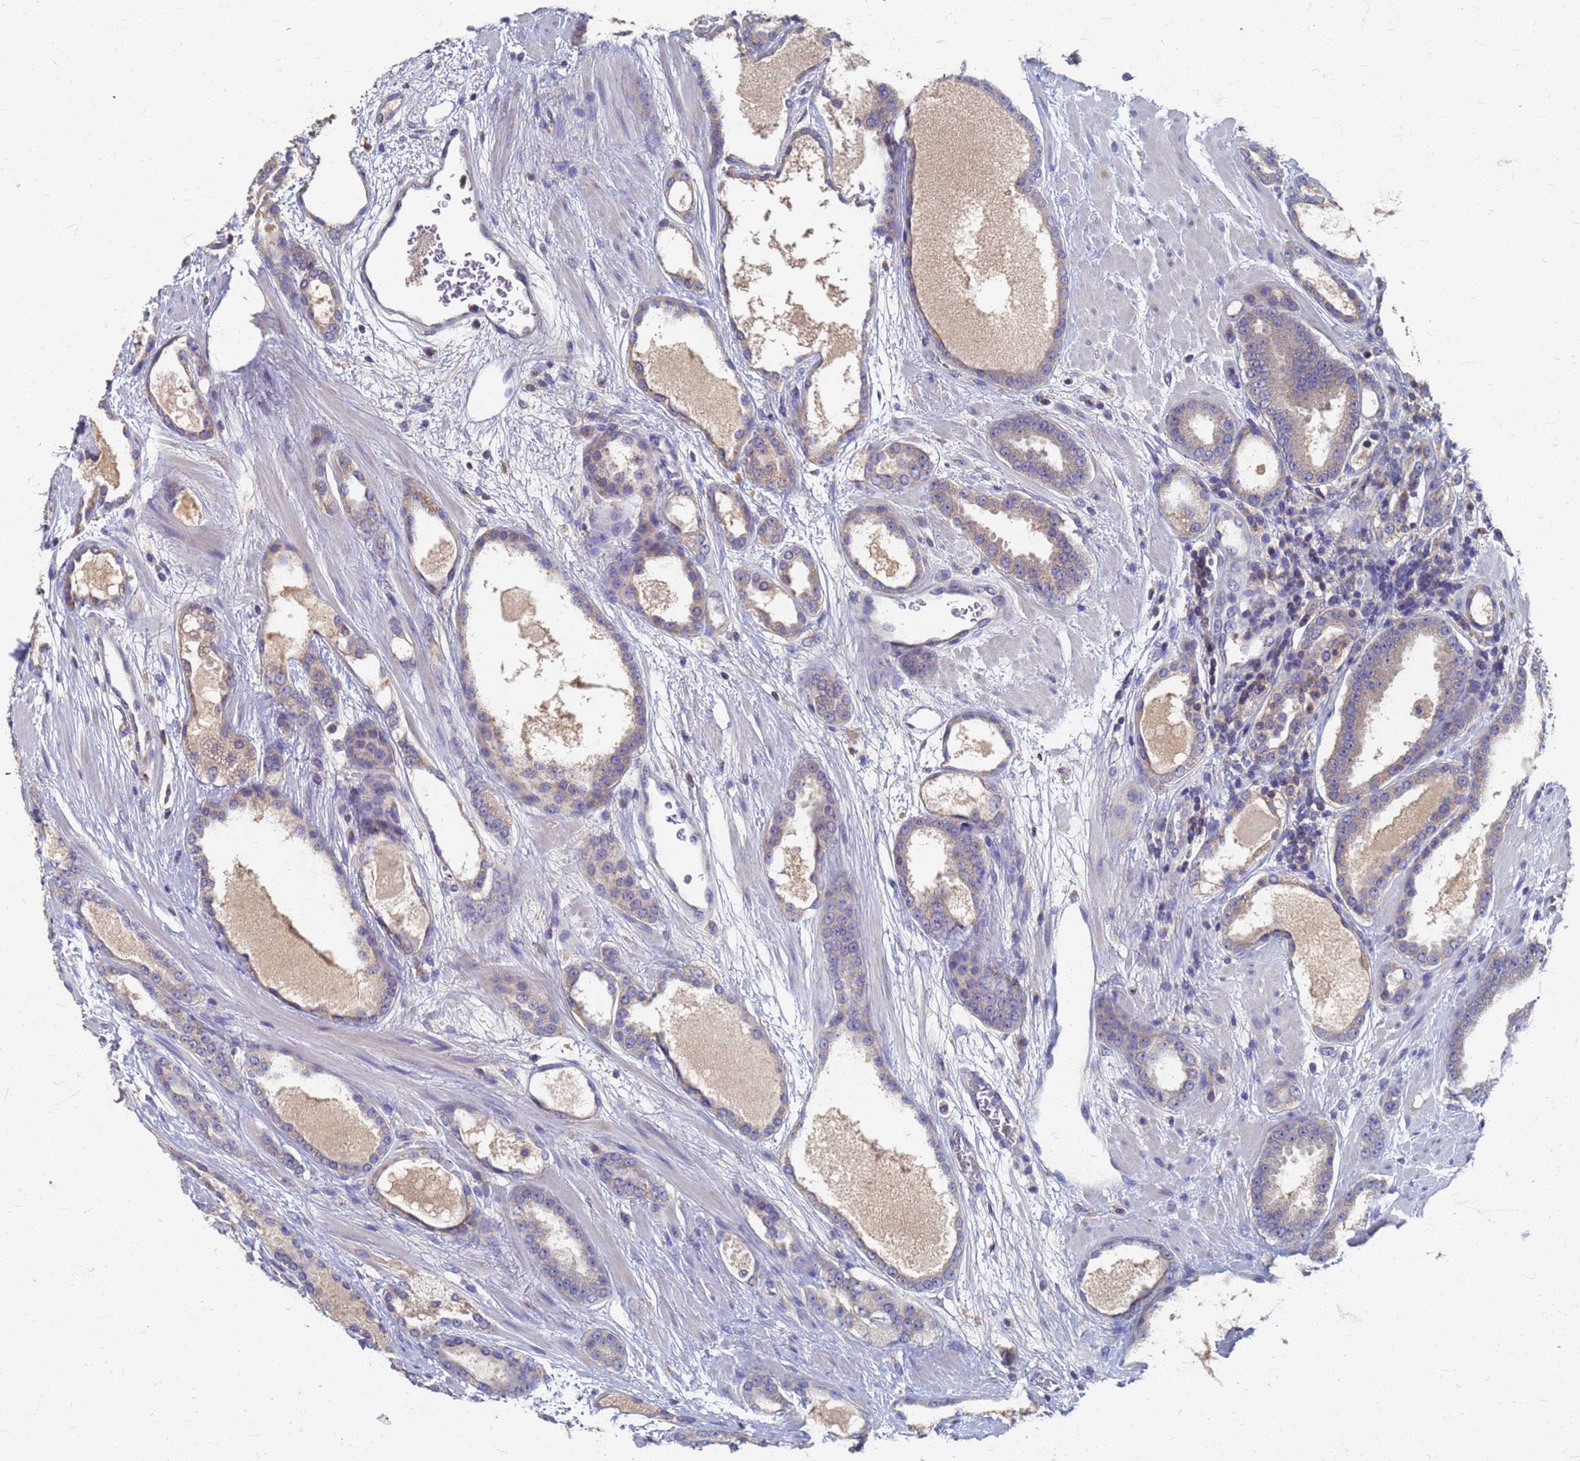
{"staining": {"intensity": "negative", "quantity": "none", "location": "none"}, "tissue": "prostate cancer", "cell_type": "Tumor cells", "image_type": "cancer", "snomed": [{"axis": "morphology", "description": "Adenocarcinoma, High grade"}, {"axis": "topography", "description": "Prostate"}], "caption": "IHC image of neoplastic tissue: prostate adenocarcinoma (high-grade) stained with DAB exhibits no significant protein expression in tumor cells.", "gene": "KRCC1", "patient": {"sex": "male", "age": 60}}